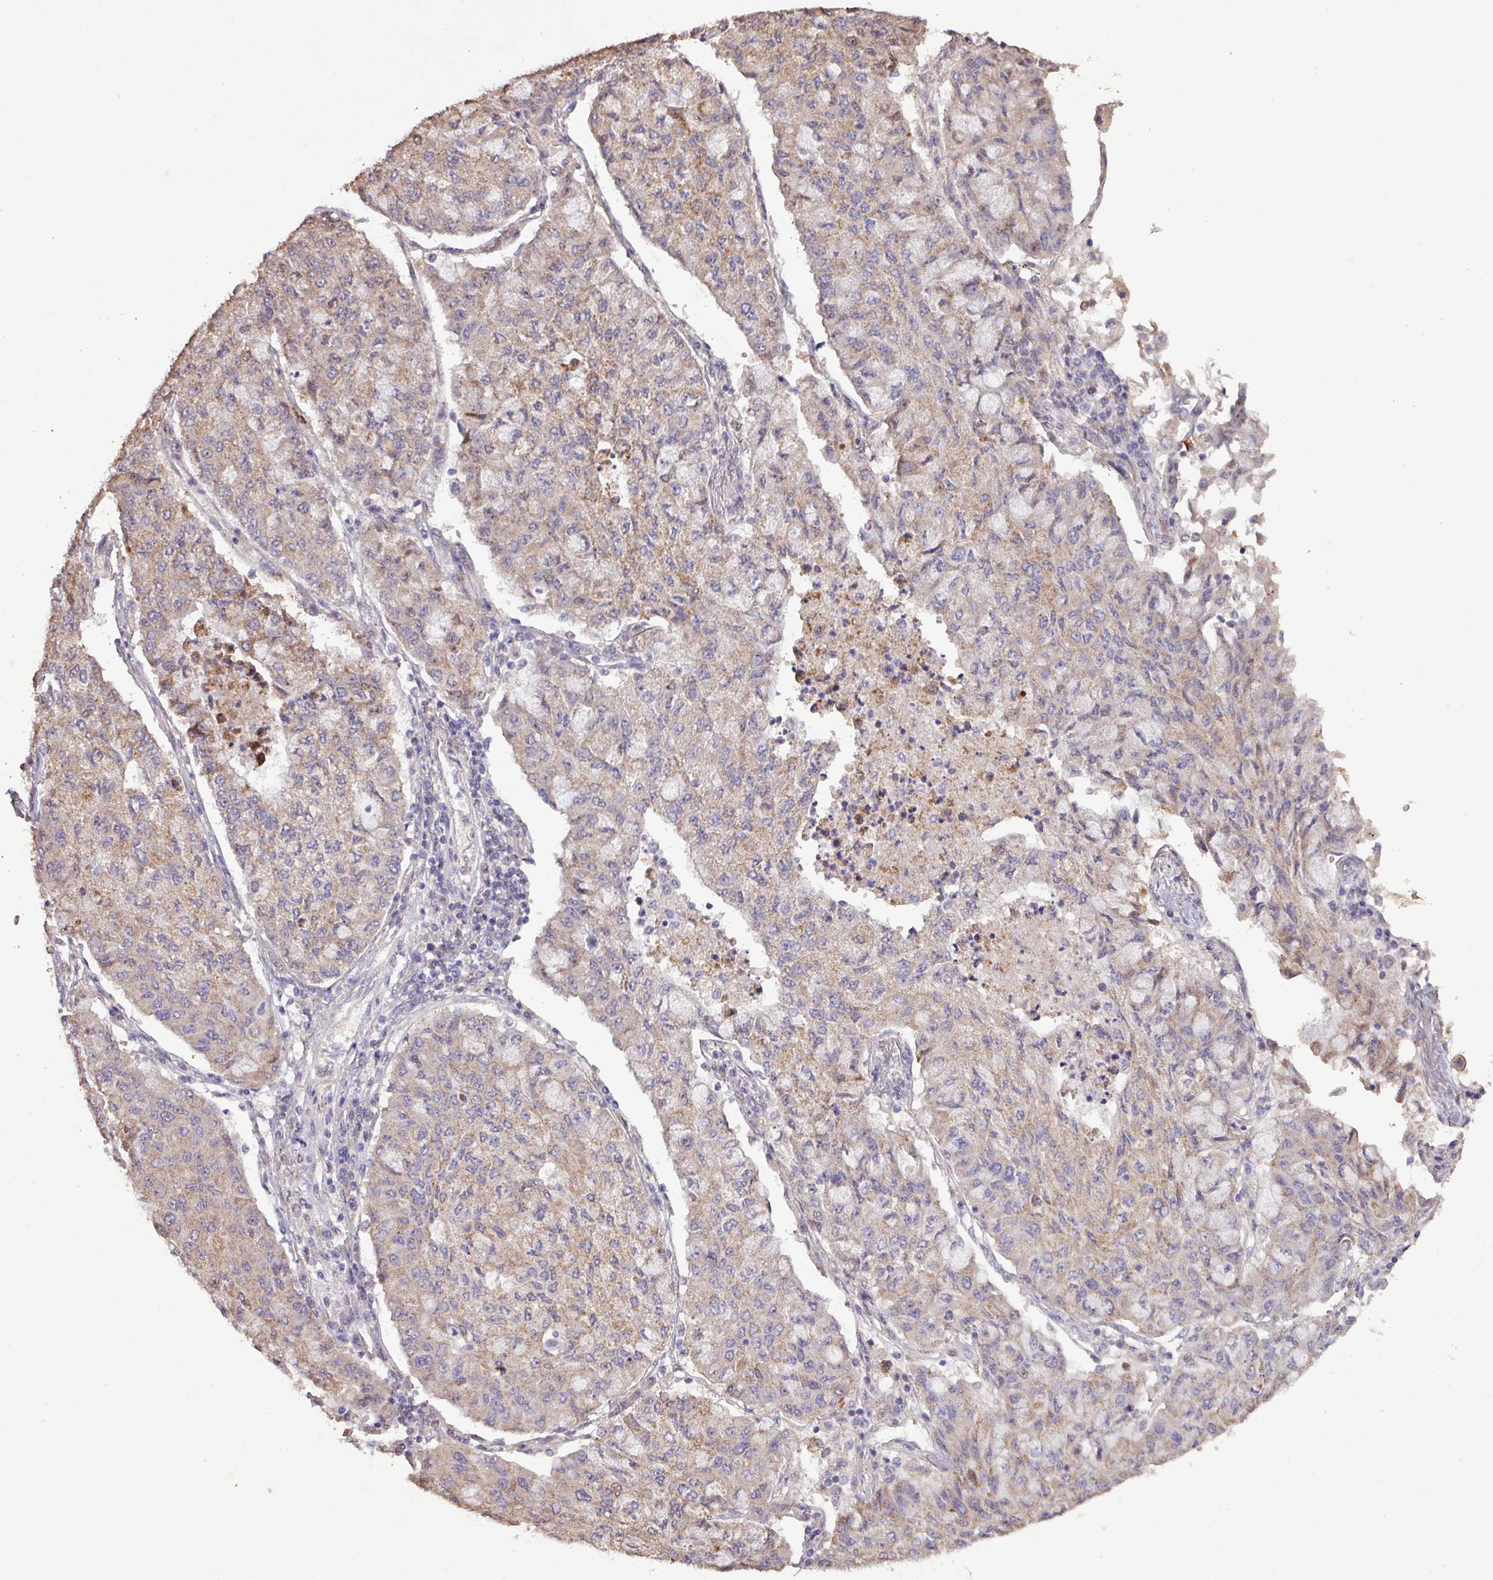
{"staining": {"intensity": "weak", "quantity": ">75%", "location": "cytoplasmic/membranous"}, "tissue": "lung cancer", "cell_type": "Tumor cells", "image_type": "cancer", "snomed": [{"axis": "morphology", "description": "Squamous cell carcinoma, NOS"}, {"axis": "topography", "description": "Lung"}], "caption": "Protein expression analysis of squamous cell carcinoma (lung) displays weak cytoplasmic/membranous staining in approximately >75% of tumor cells.", "gene": "L3MBTL3", "patient": {"sex": "male", "age": 74}}